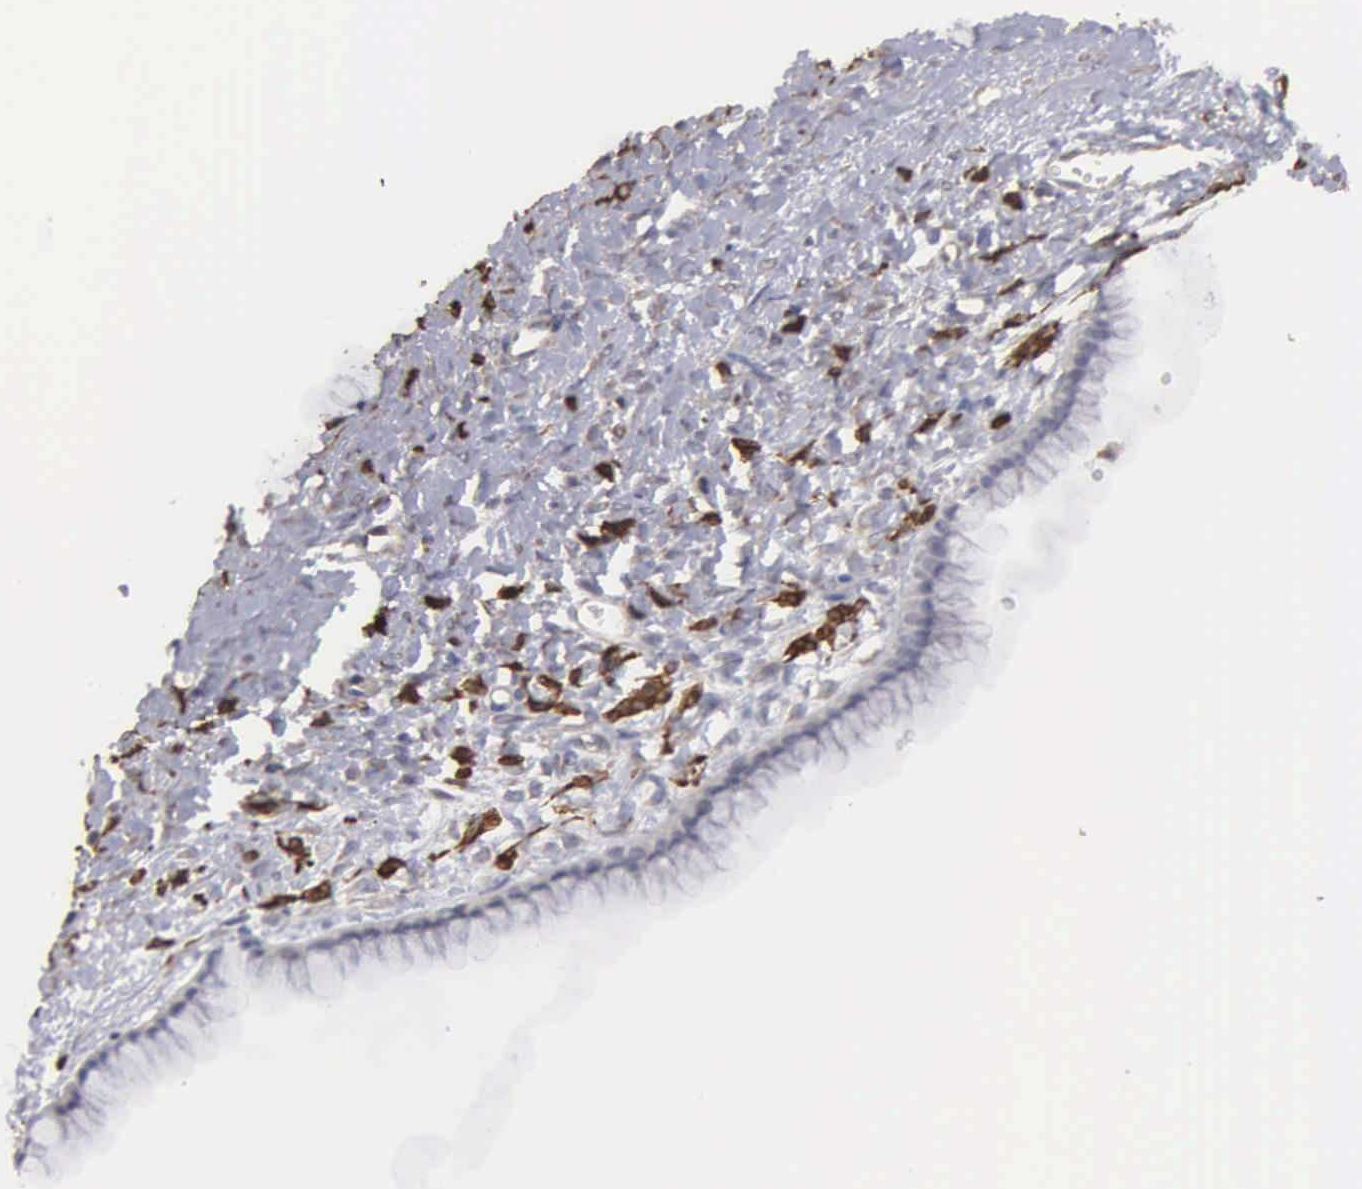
{"staining": {"intensity": "negative", "quantity": "none", "location": "none"}, "tissue": "ovarian cancer", "cell_type": "Tumor cells", "image_type": "cancer", "snomed": [{"axis": "morphology", "description": "Cystadenocarcinoma, mucinous, NOS"}, {"axis": "topography", "description": "Ovary"}], "caption": "Tumor cells are negative for protein expression in human ovarian cancer (mucinous cystadenocarcinoma). (DAB IHC visualized using brightfield microscopy, high magnification).", "gene": "LIN52", "patient": {"sex": "female", "age": 25}}